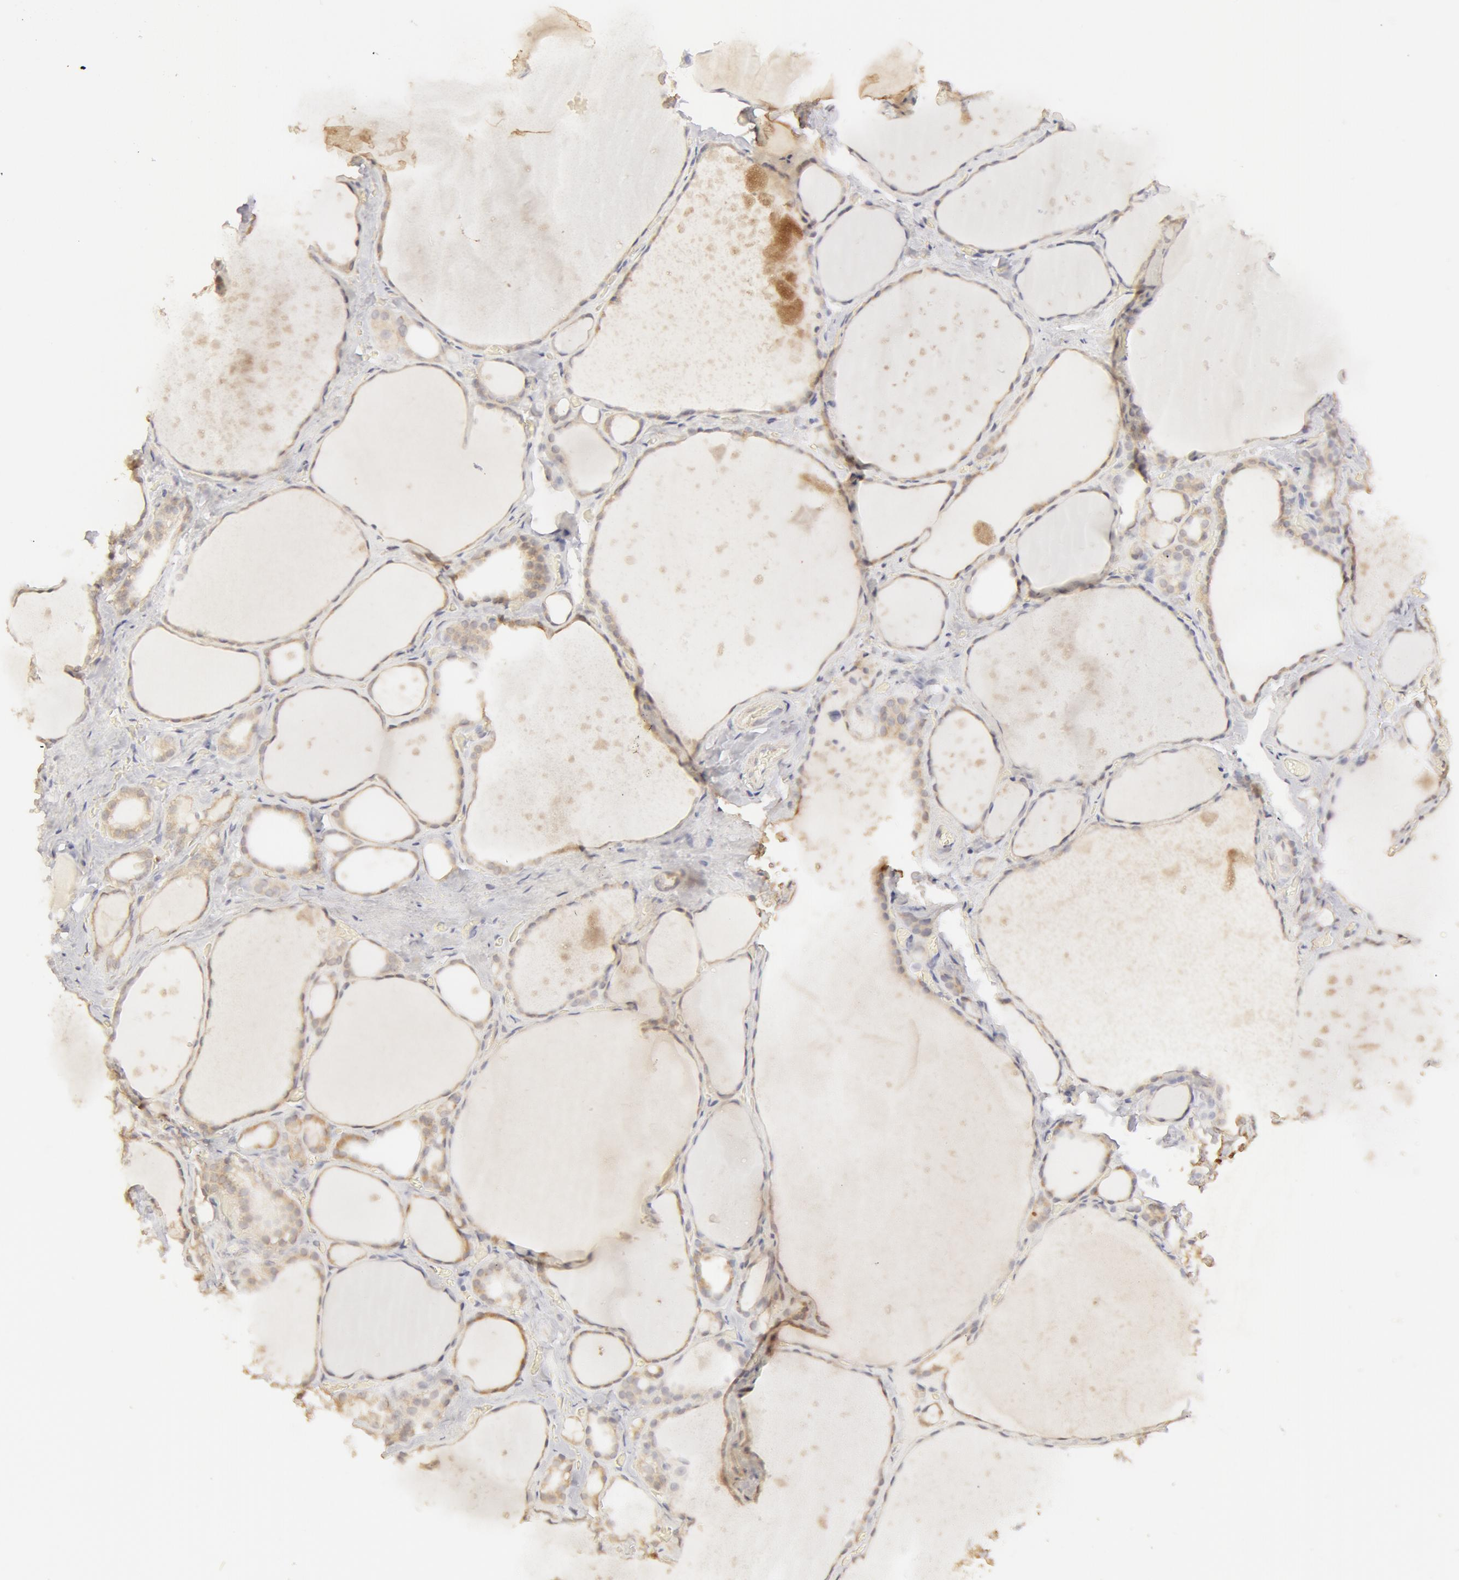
{"staining": {"intensity": "negative", "quantity": "none", "location": "none"}, "tissue": "thyroid gland", "cell_type": "Glandular cells", "image_type": "normal", "snomed": [{"axis": "morphology", "description": "Normal tissue, NOS"}, {"axis": "topography", "description": "Thyroid gland"}], "caption": "A high-resolution micrograph shows immunohistochemistry staining of unremarkable thyroid gland, which shows no significant expression in glandular cells. The staining was performed using DAB (3,3'-diaminobenzidine) to visualize the protein expression in brown, while the nuclei were stained in blue with hematoxylin (Magnification: 20x).", "gene": "ADPRH", "patient": {"sex": "male", "age": 76}}